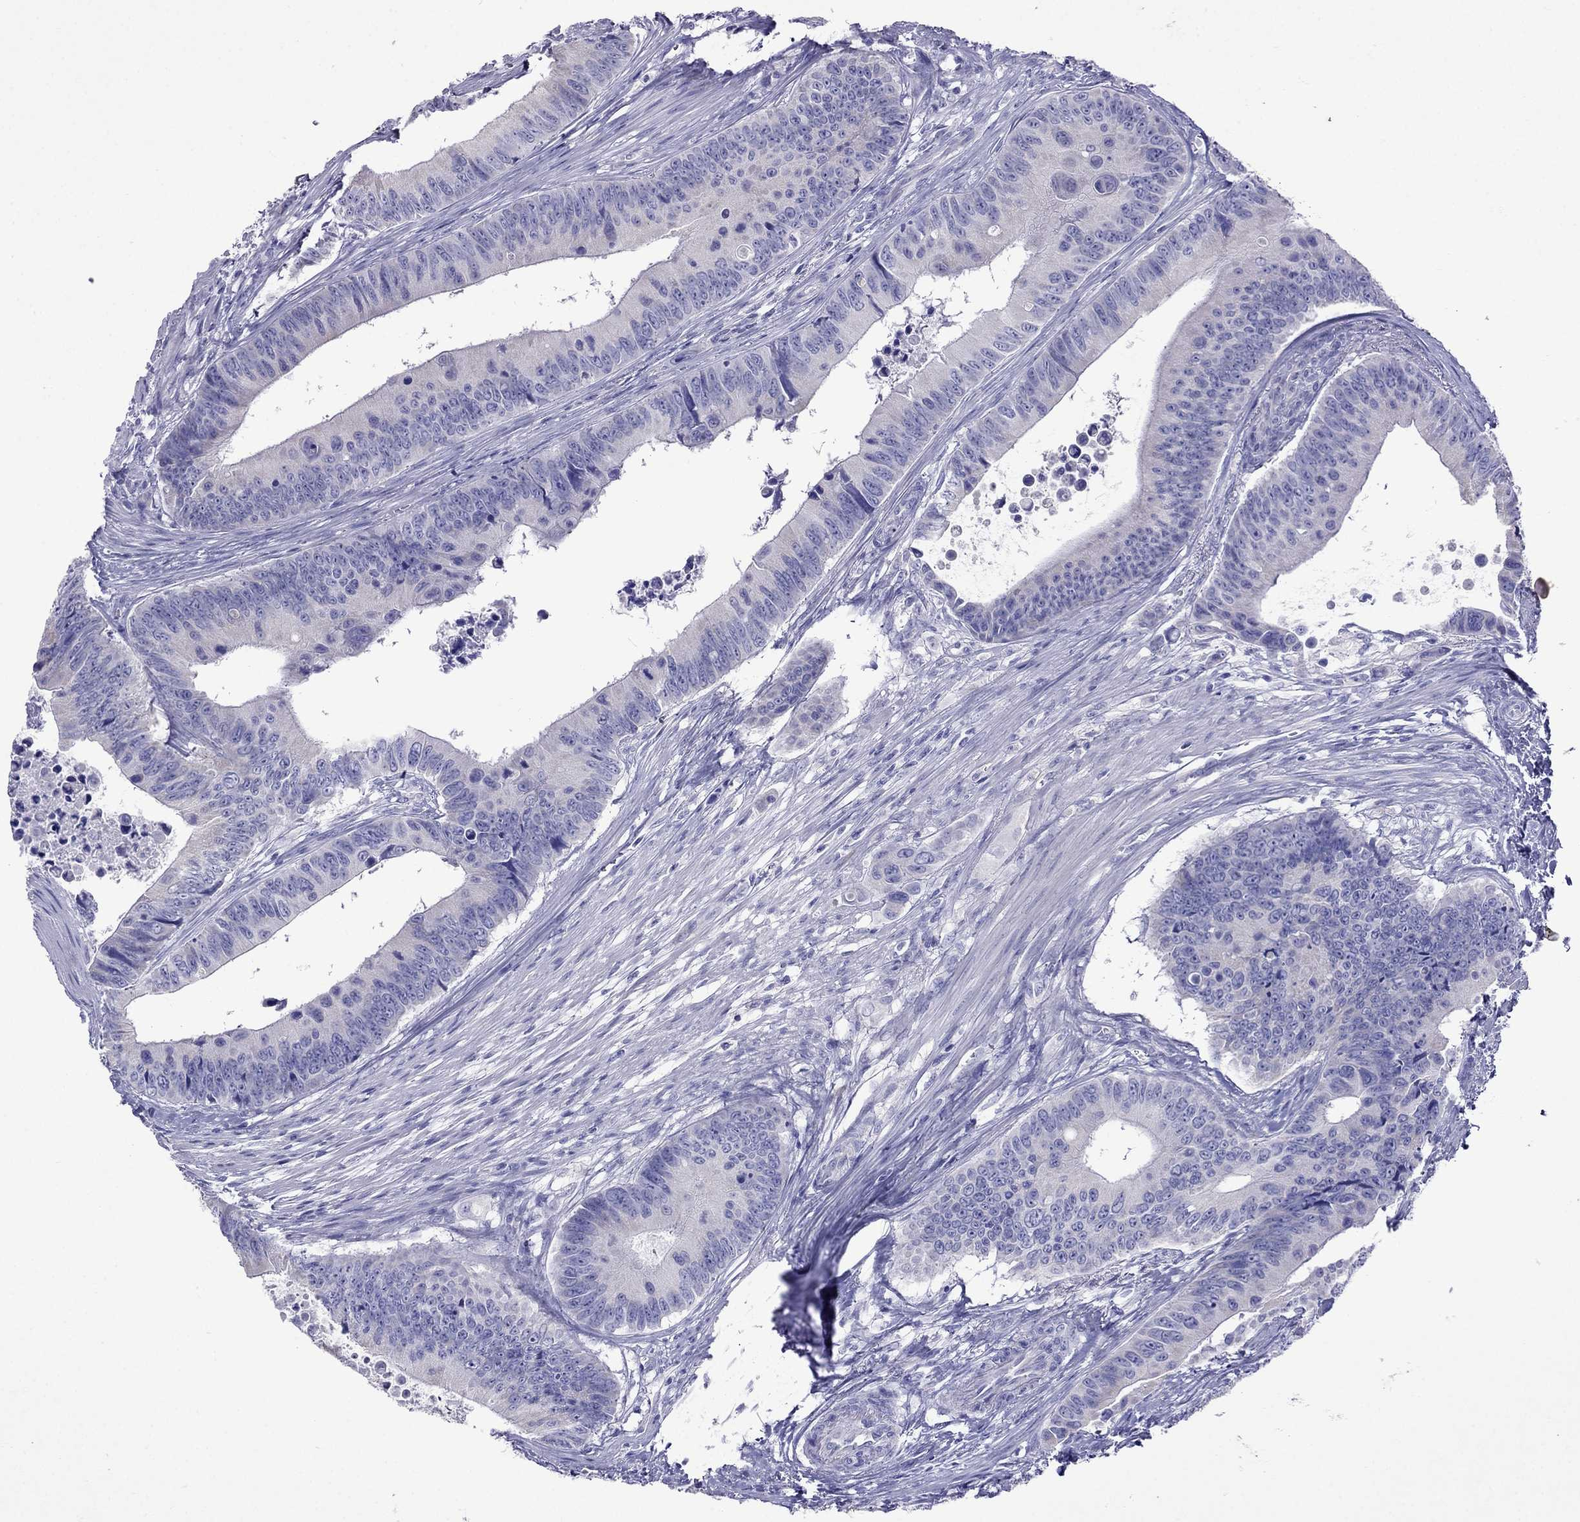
{"staining": {"intensity": "negative", "quantity": "none", "location": "none"}, "tissue": "colorectal cancer", "cell_type": "Tumor cells", "image_type": "cancer", "snomed": [{"axis": "morphology", "description": "Adenocarcinoma, NOS"}, {"axis": "topography", "description": "Colon"}], "caption": "This is a histopathology image of immunohistochemistry (IHC) staining of colorectal adenocarcinoma, which shows no positivity in tumor cells.", "gene": "TDRD1", "patient": {"sex": "female", "age": 87}}